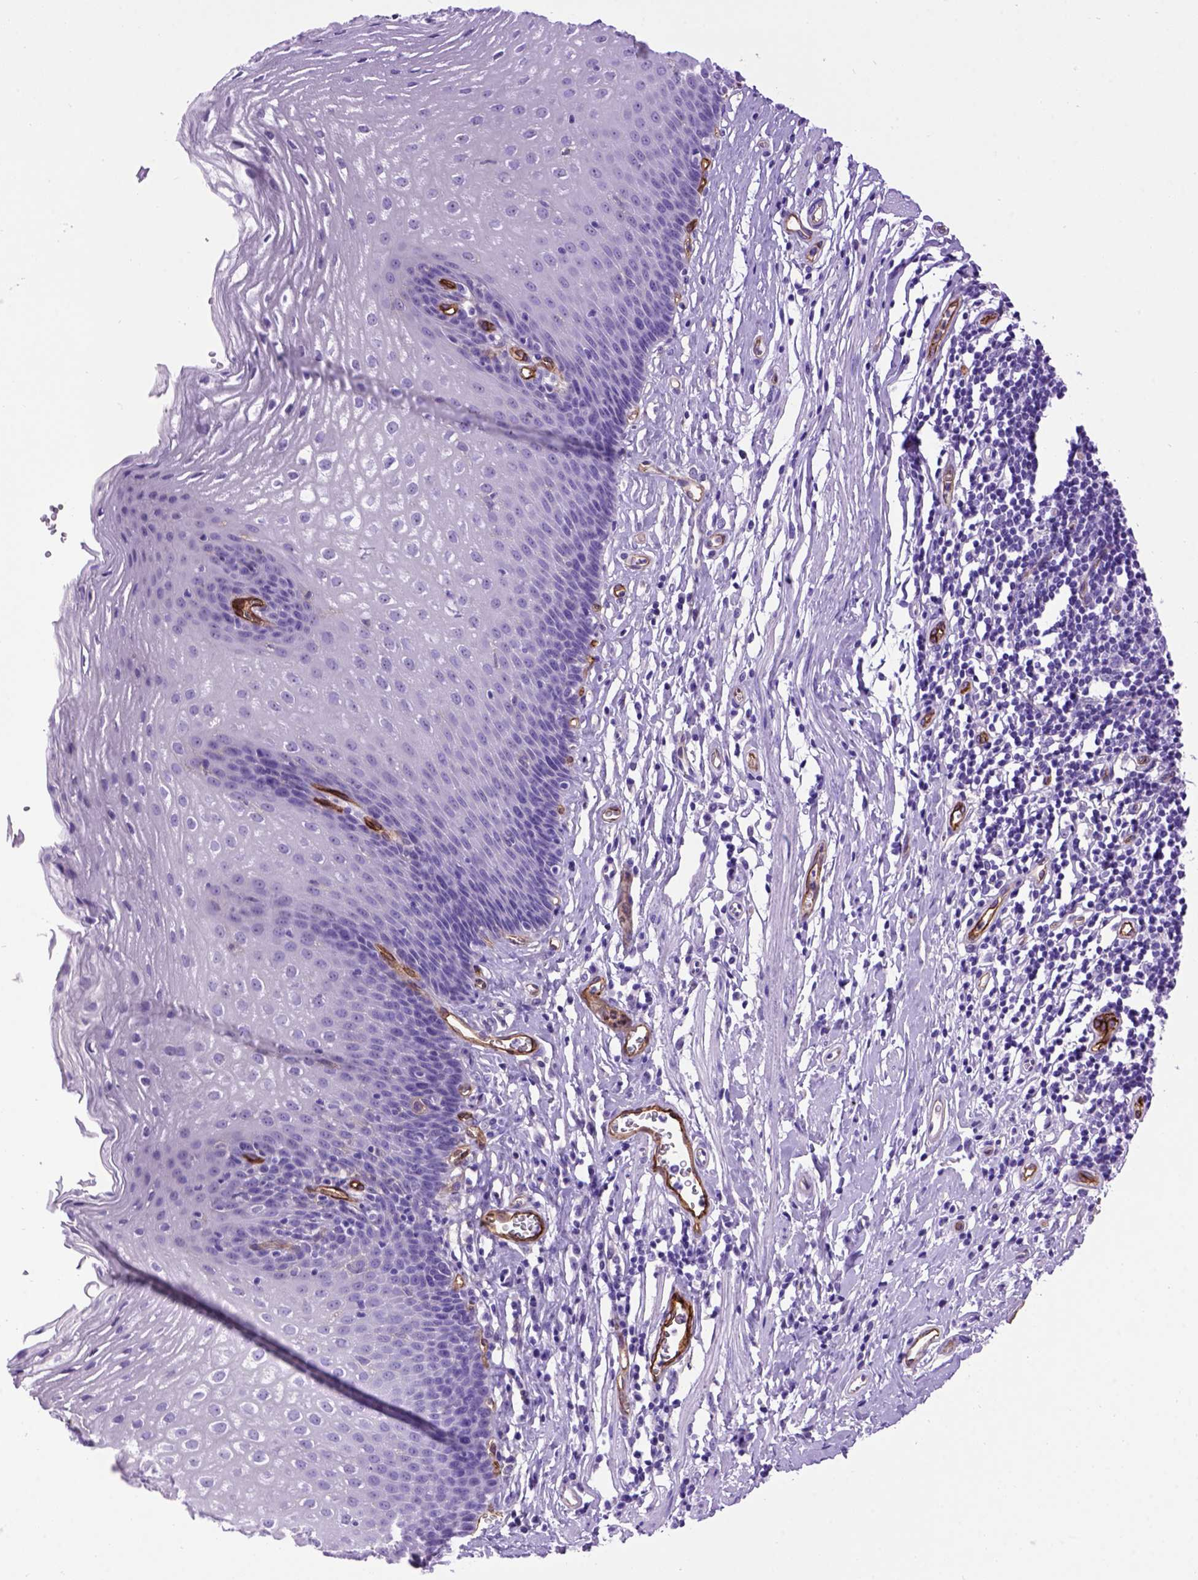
{"staining": {"intensity": "negative", "quantity": "none", "location": "none"}, "tissue": "esophagus", "cell_type": "Squamous epithelial cells", "image_type": "normal", "snomed": [{"axis": "morphology", "description": "Normal tissue, NOS"}, {"axis": "topography", "description": "Esophagus"}], "caption": "The micrograph demonstrates no staining of squamous epithelial cells in normal esophagus. The staining was performed using DAB (3,3'-diaminobenzidine) to visualize the protein expression in brown, while the nuclei were stained in blue with hematoxylin (Magnification: 20x).", "gene": "ENG", "patient": {"sex": "male", "age": 72}}